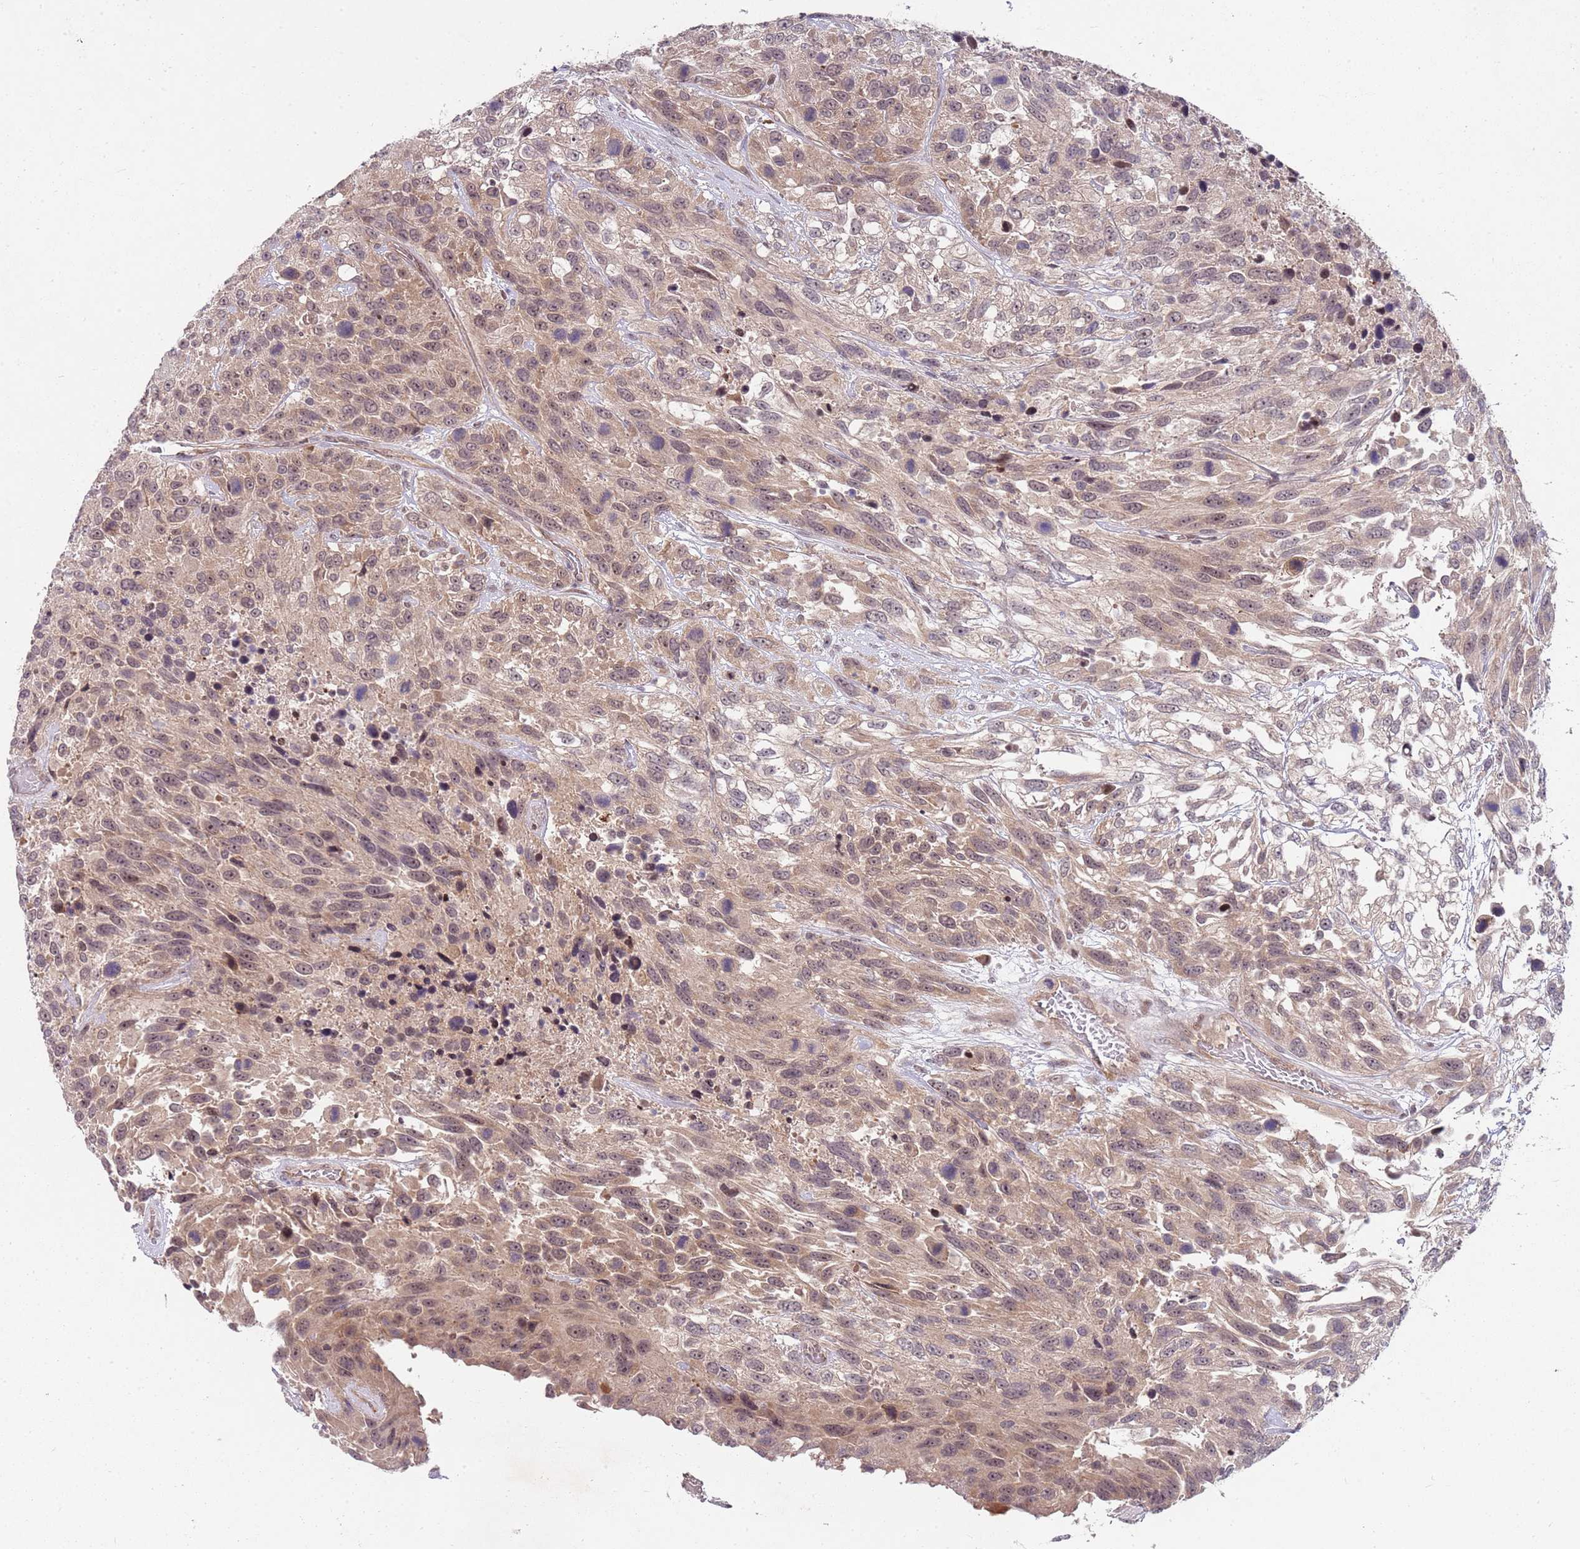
{"staining": {"intensity": "weak", "quantity": ">75%", "location": "cytoplasmic/membranous,nuclear"}, "tissue": "urothelial cancer", "cell_type": "Tumor cells", "image_type": "cancer", "snomed": [{"axis": "morphology", "description": "Urothelial carcinoma, High grade"}, {"axis": "topography", "description": "Urinary bladder"}], "caption": "An immunohistochemistry (IHC) histopathology image of neoplastic tissue is shown. Protein staining in brown labels weak cytoplasmic/membranous and nuclear positivity in urothelial cancer within tumor cells.", "gene": "FBXL22", "patient": {"sex": "female", "age": 70}}